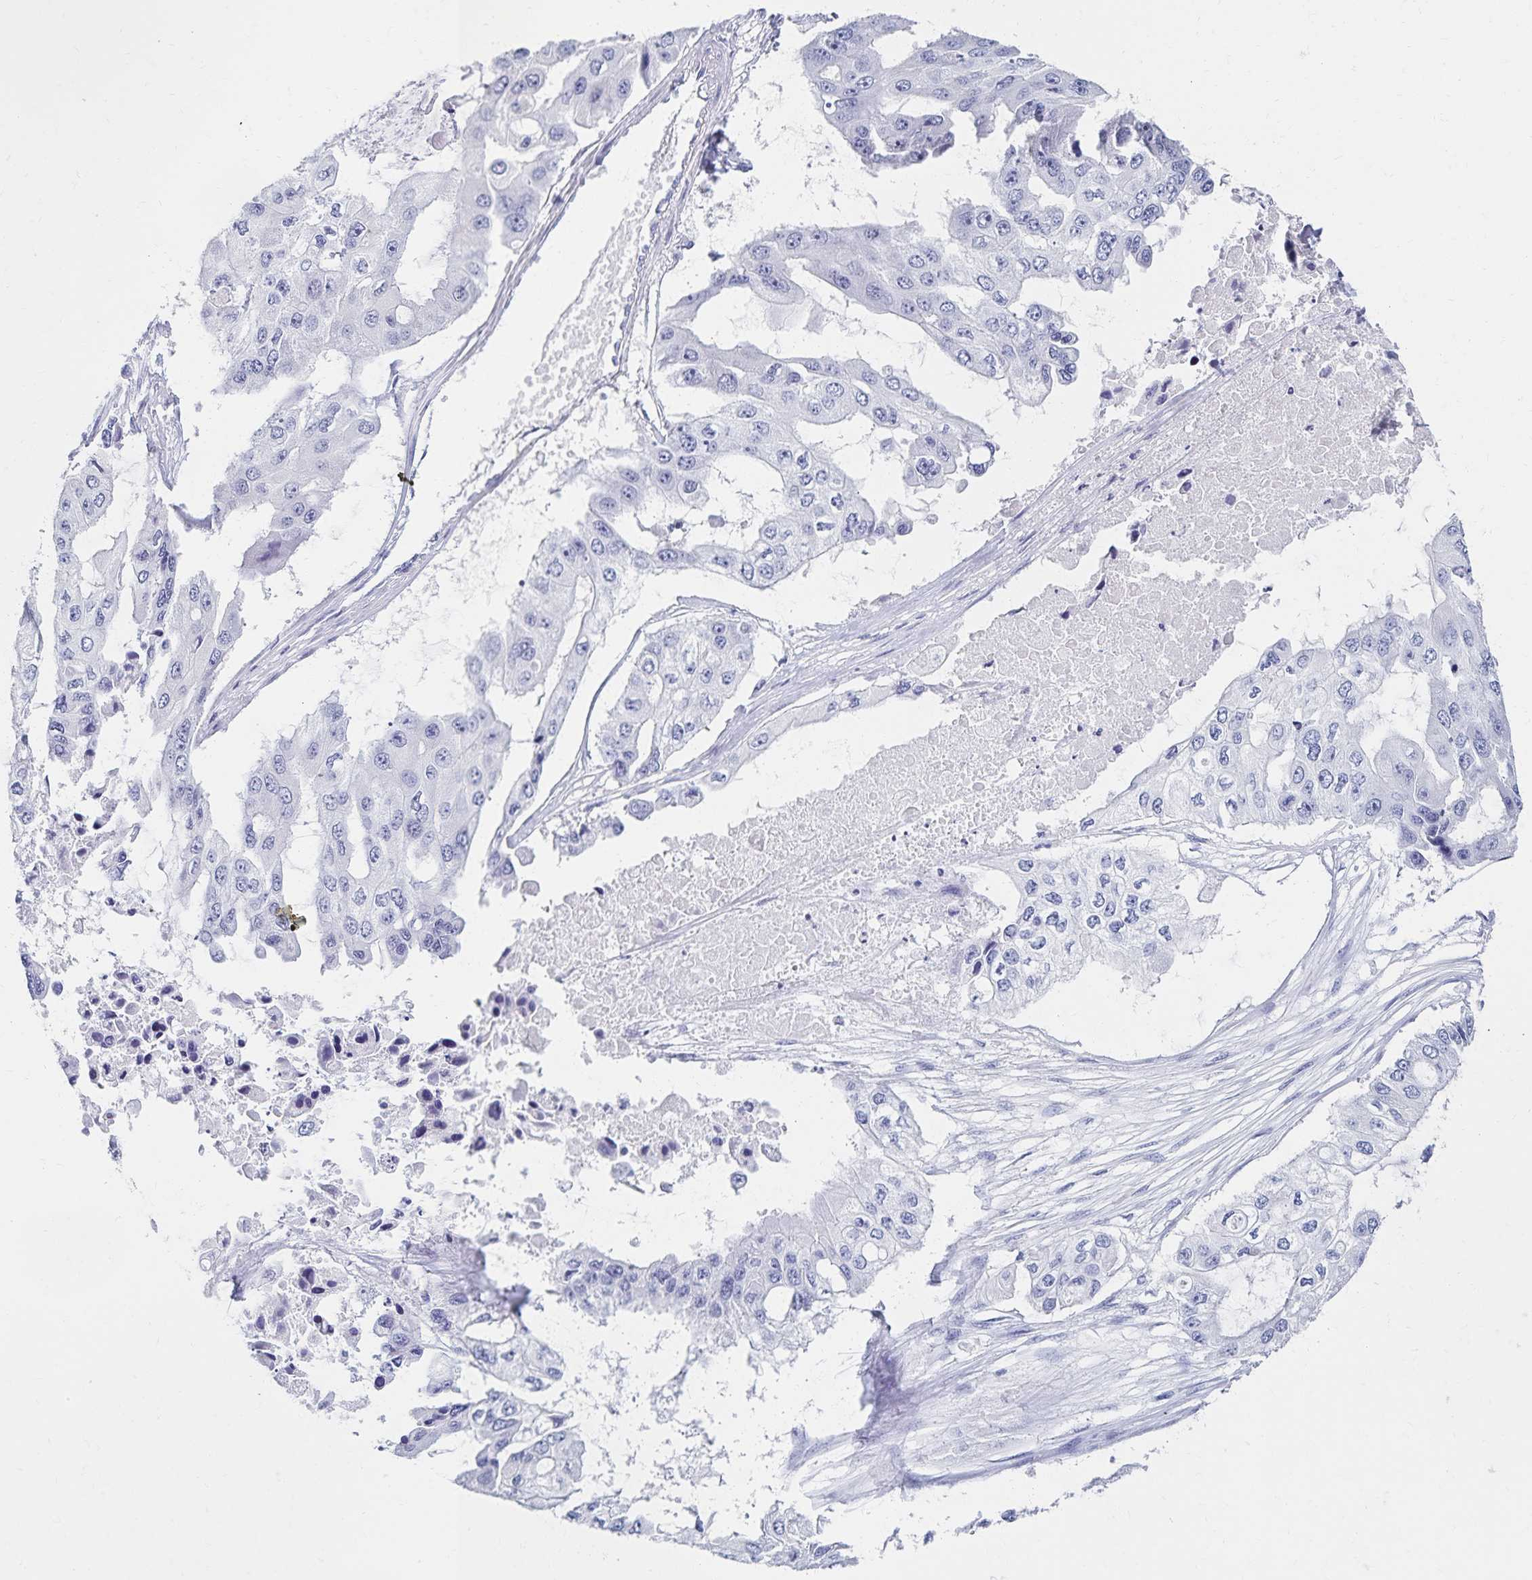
{"staining": {"intensity": "negative", "quantity": "none", "location": "none"}, "tissue": "ovarian cancer", "cell_type": "Tumor cells", "image_type": "cancer", "snomed": [{"axis": "morphology", "description": "Cystadenocarcinoma, serous, NOS"}, {"axis": "topography", "description": "Ovary"}], "caption": "There is no significant positivity in tumor cells of ovarian cancer.", "gene": "C2orf50", "patient": {"sex": "female", "age": 56}}